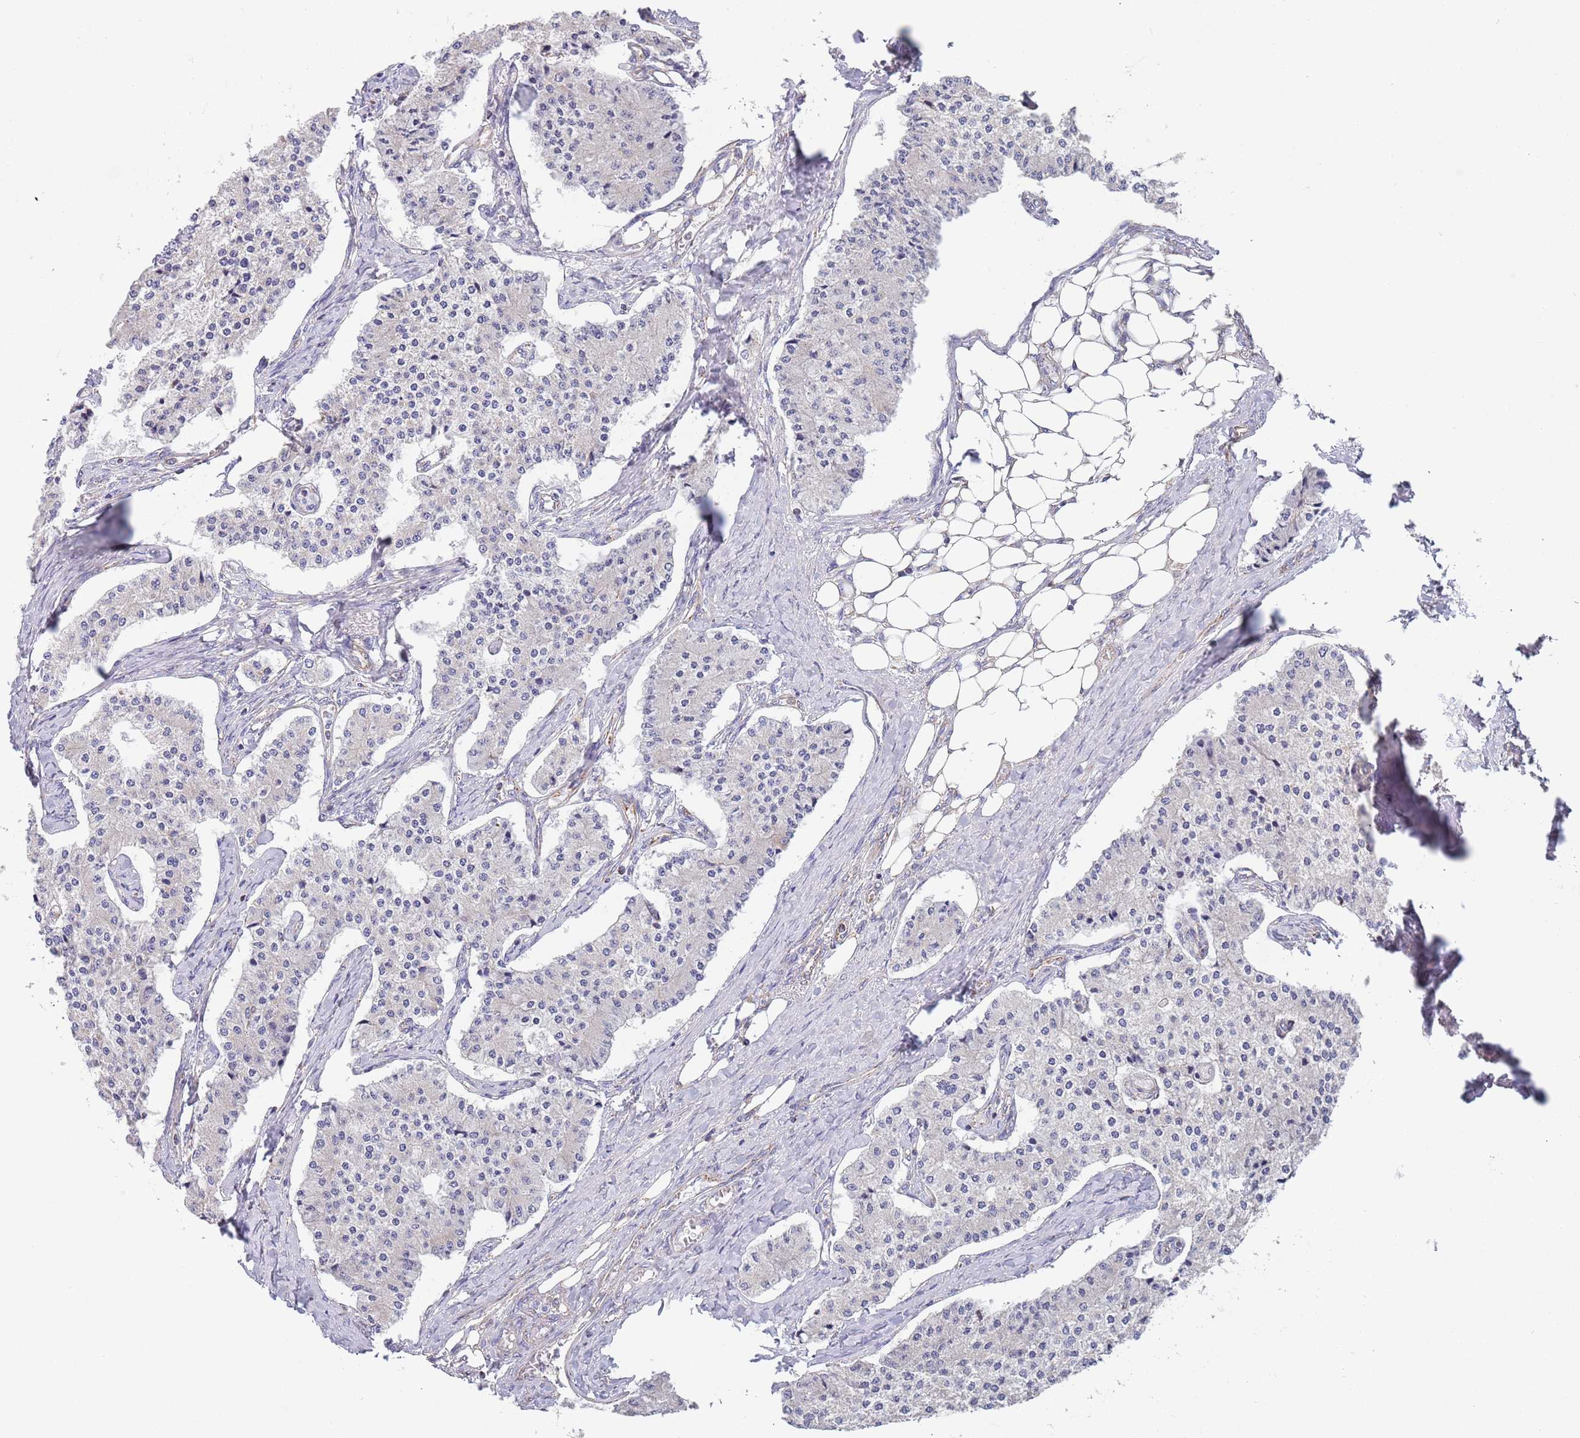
{"staining": {"intensity": "negative", "quantity": "none", "location": "none"}, "tissue": "carcinoid", "cell_type": "Tumor cells", "image_type": "cancer", "snomed": [{"axis": "morphology", "description": "Carcinoid, malignant, NOS"}, {"axis": "topography", "description": "Colon"}], "caption": "Immunohistochemical staining of human carcinoid demonstrates no significant positivity in tumor cells.", "gene": "PWWP3A", "patient": {"sex": "female", "age": 52}}